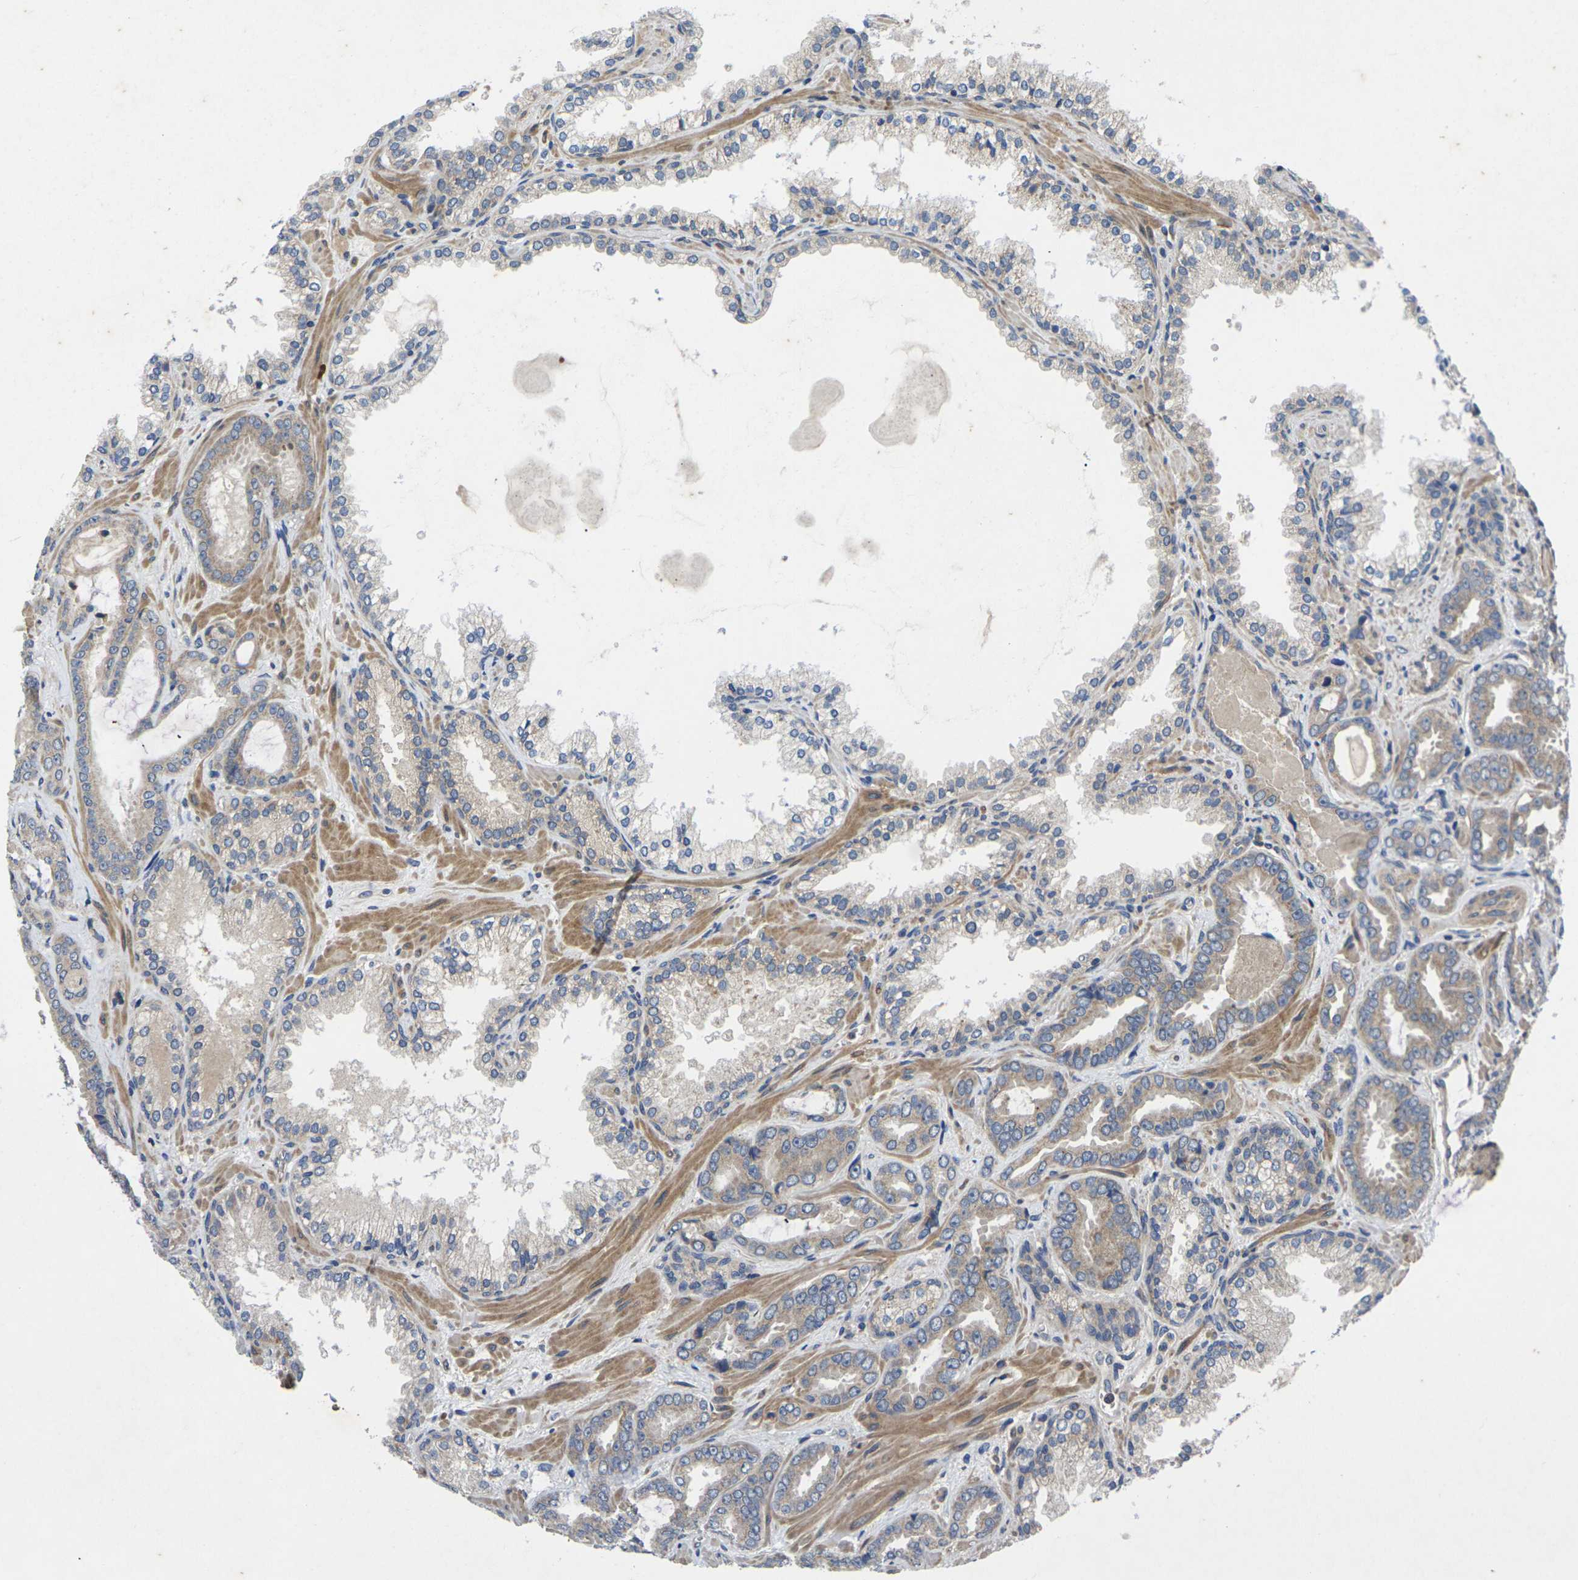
{"staining": {"intensity": "moderate", "quantity": "25%-75%", "location": "cytoplasmic/membranous"}, "tissue": "prostate cancer", "cell_type": "Tumor cells", "image_type": "cancer", "snomed": [{"axis": "morphology", "description": "Adenocarcinoma, Low grade"}, {"axis": "topography", "description": "Prostate"}], "caption": "Protein staining reveals moderate cytoplasmic/membranous staining in approximately 25%-75% of tumor cells in prostate cancer.", "gene": "KIF1B", "patient": {"sex": "male", "age": 60}}